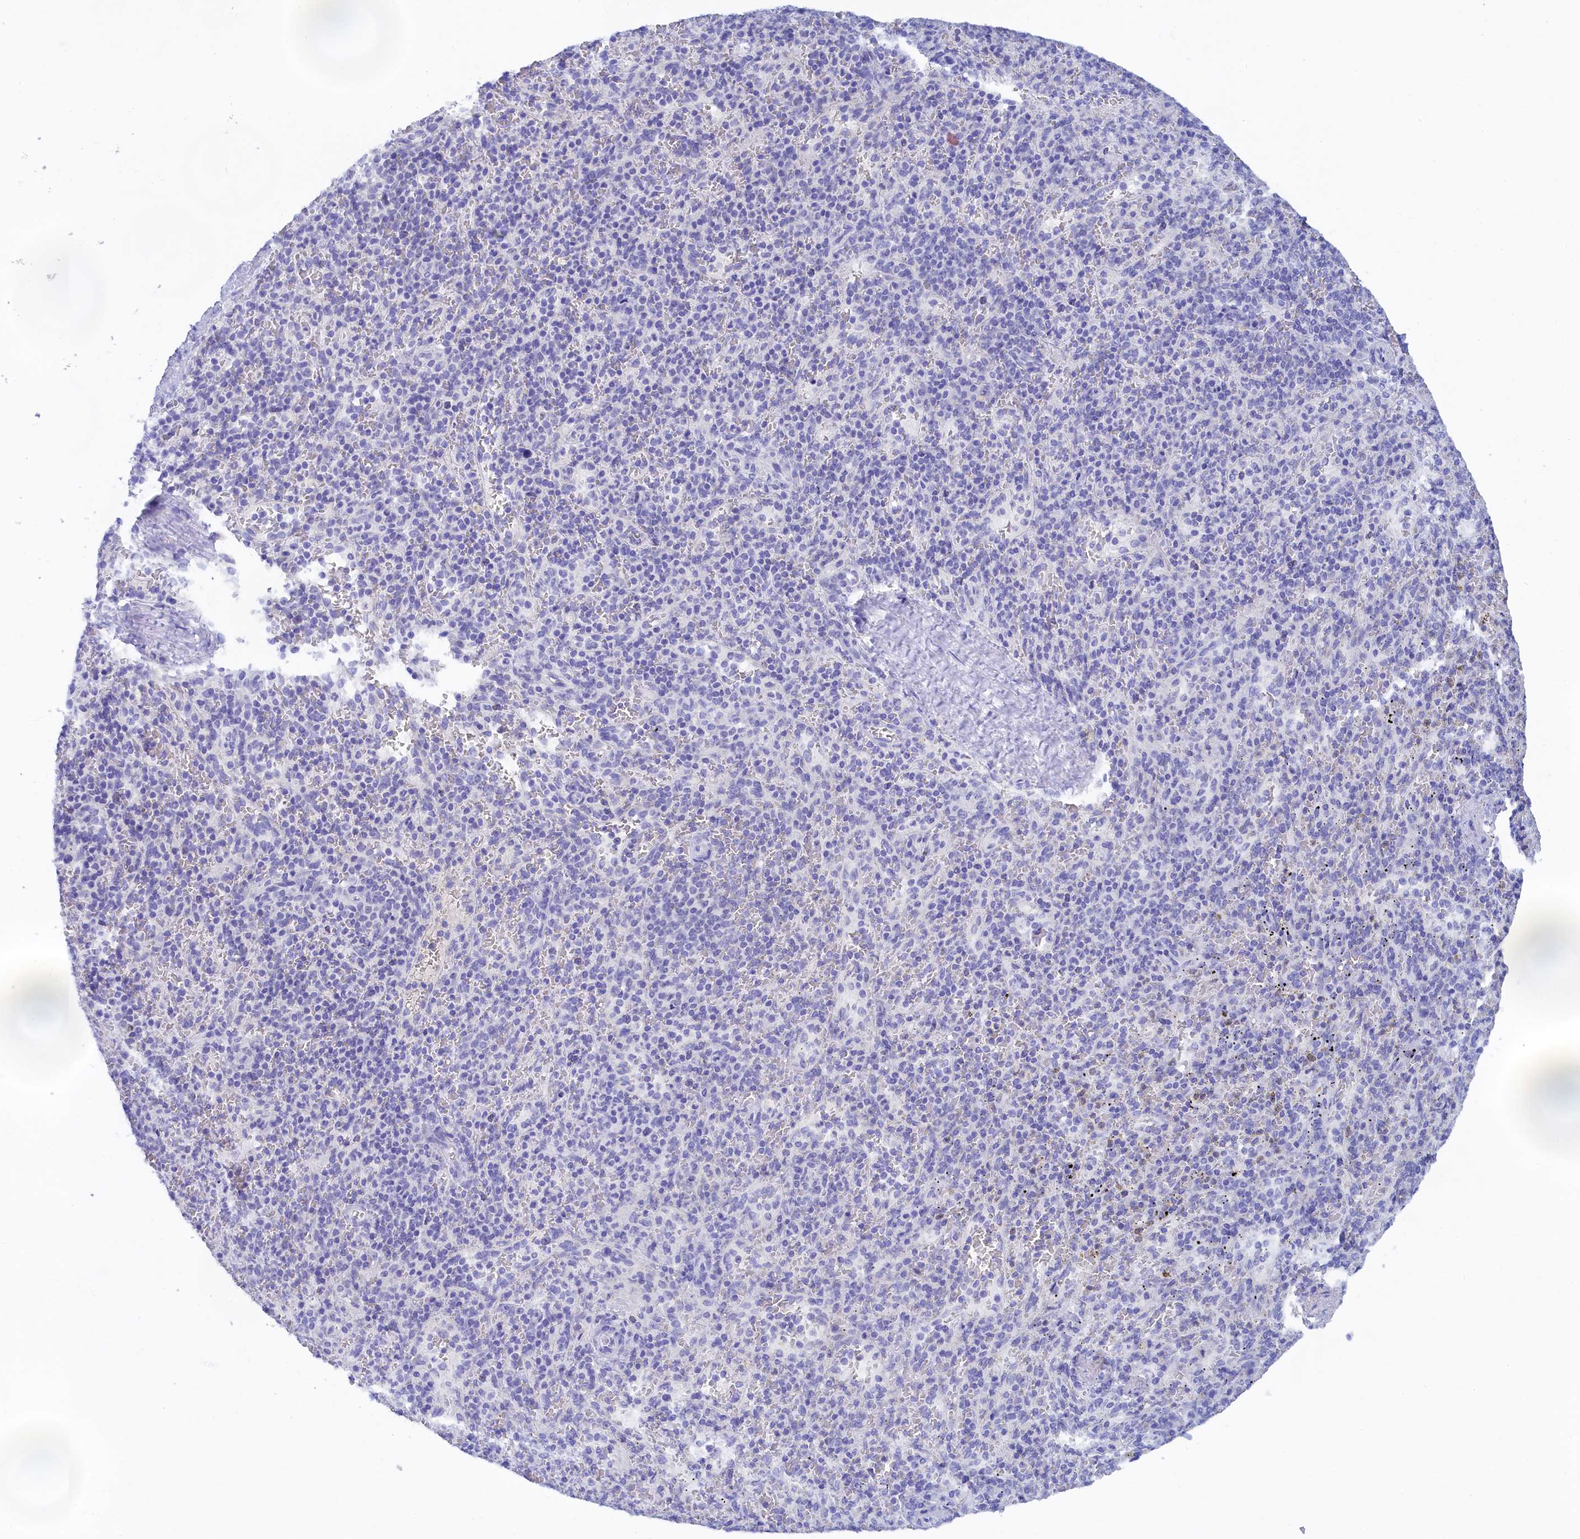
{"staining": {"intensity": "negative", "quantity": "none", "location": "none"}, "tissue": "spleen", "cell_type": "Cells in red pulp", "image_type": "normal", "snomed": [{"axis": "morphology", "description": "Normal tissue, NOS"}, {"axis": "topography", "description": "Spleen"}], "caption": "The immunohistochemistry image has no significant positivity in cells in red pulp of spleen. (DAB immunohistochemistry visualized using brightfield microscopy, high magnification).", "gene": "TRIM10", "patient": {"sex": "male", "age": 82}}